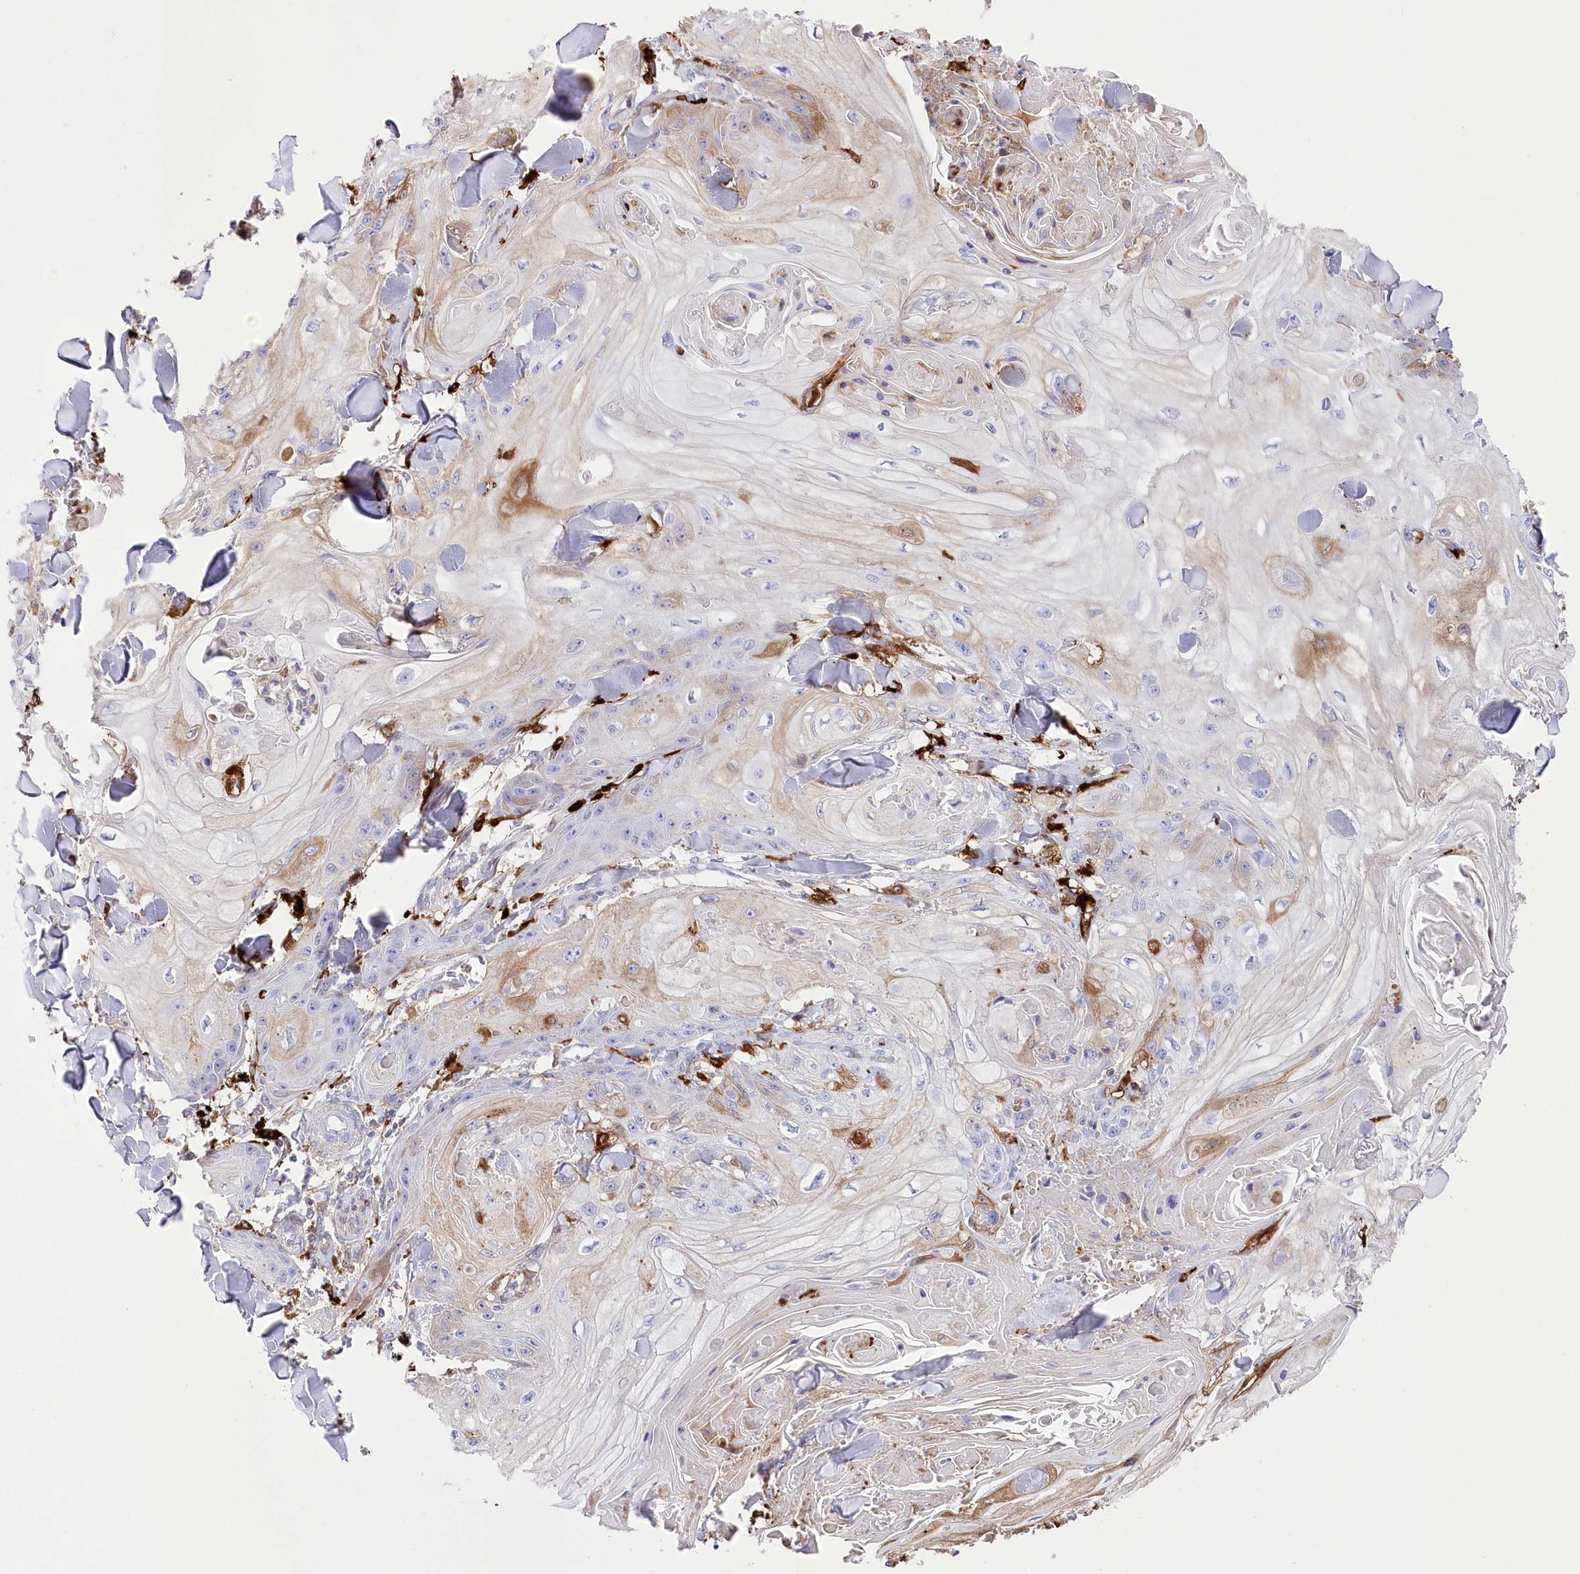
{"staining": {"intensity": "moderate", "quantity": "<25%", "location": "cytoplasmic/membranous"}, "tissue": "skin cancer", "cell_type": "Tumor cells", "image_type": "cancer", "snomed": [{"axis": "morphology", "description": "Squamous cell carcinoma, NOS"}, {"axis": "topography", "description": "Skin"}], "caption": "An image showing moderate cytoplasmic/membranous positivity in about <25% of tumor cells in squamous cell carcinoma (skin), as visualized by brown immunohistochemical staining.", "gene": "DNAJC19", "patient": {"sex": "male", "age": 74}}